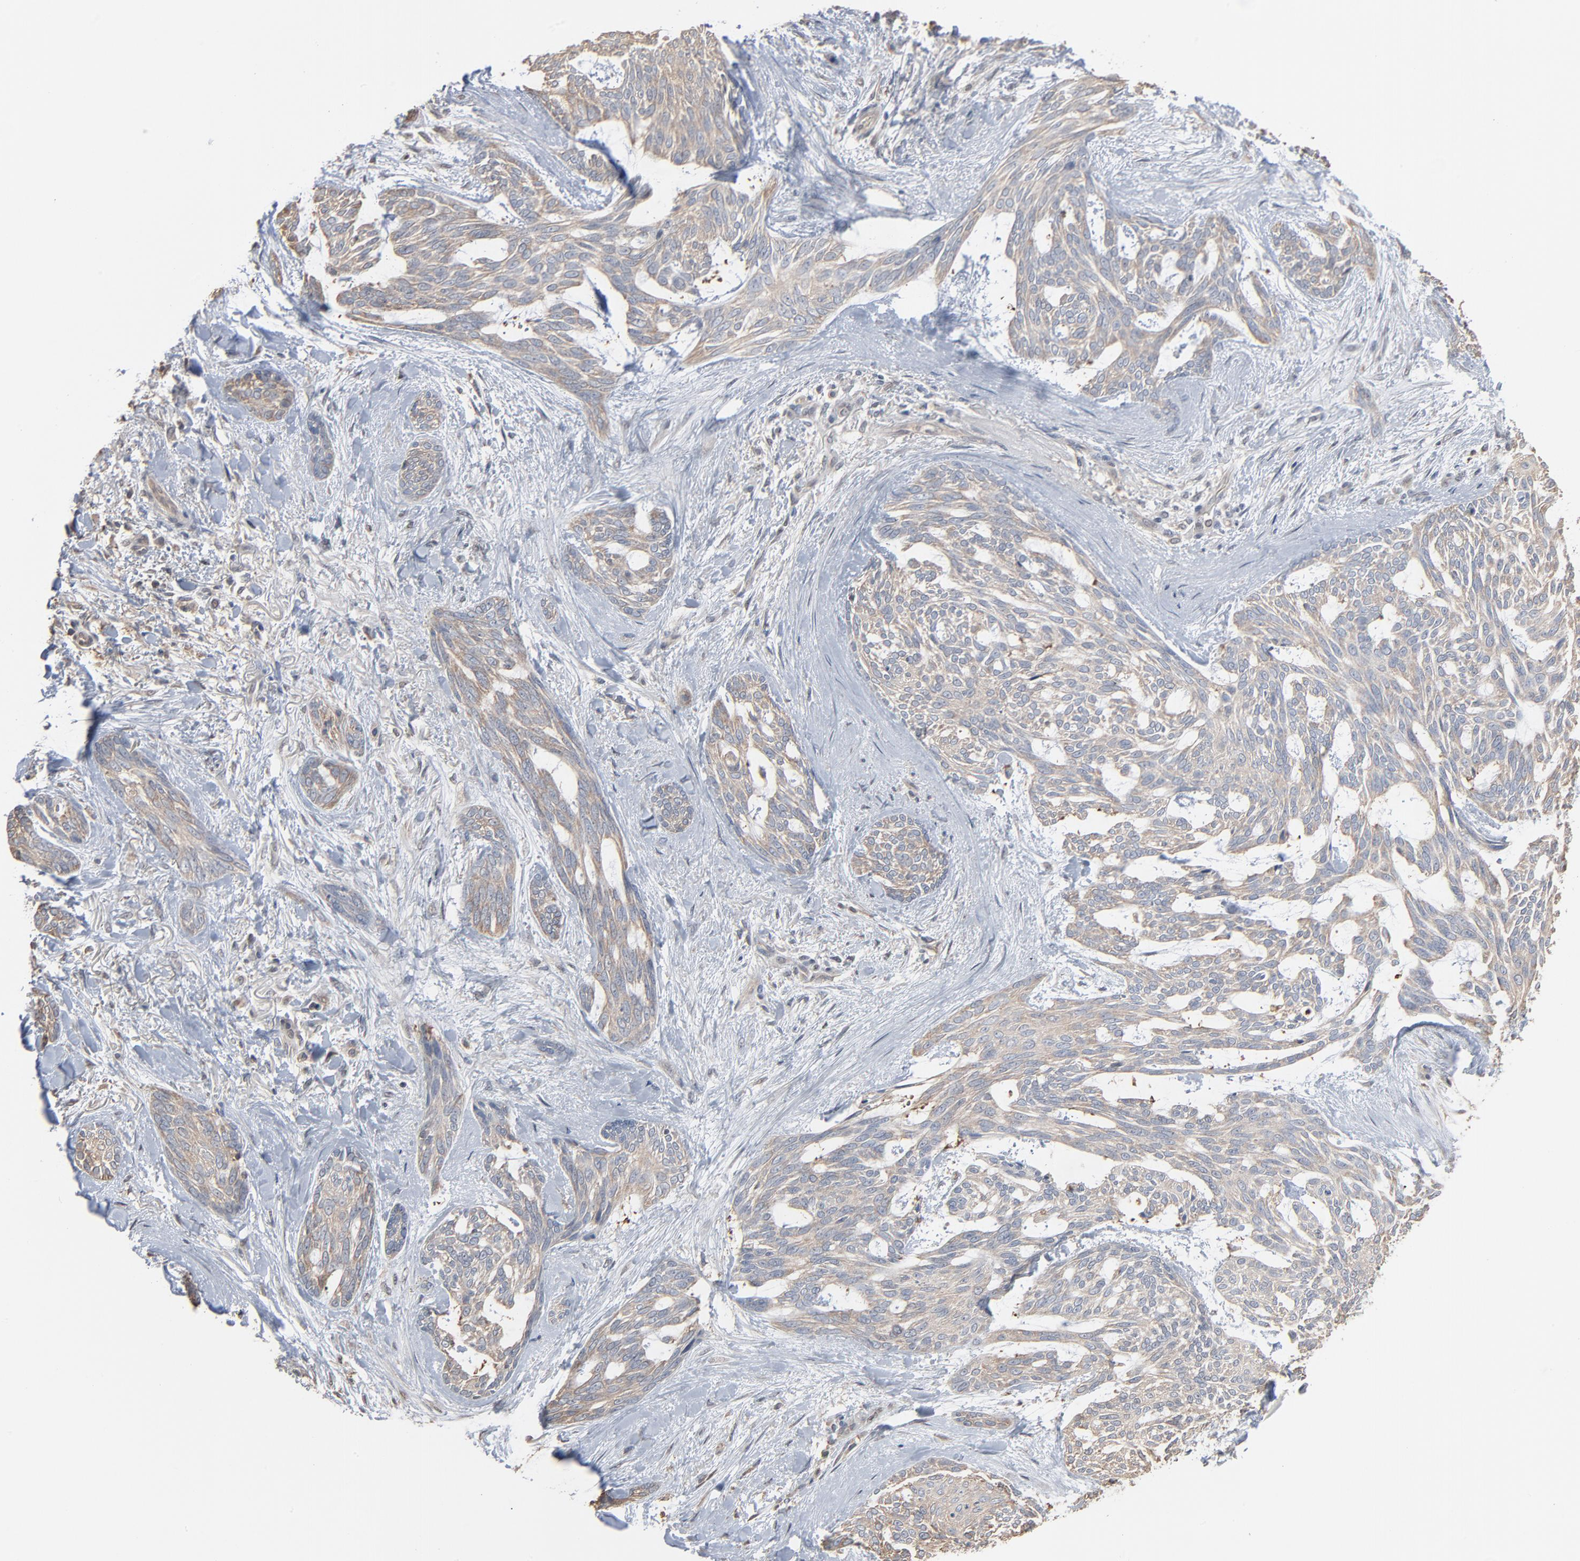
{"staining": {"intensity": "weak", "quantity": ">75%", "location": "cytoplasmic/membranous"}, "tissue": "skin cancer", "cell_type": "Tumor cells", "image_type": "cancer", "snomed": [{"axis": "morphology", "description": "Normal tissue, NOS"}, {"axis": "morphology", "description": "Basal cell carcinoma"}, {"axis": "topography", "description": "Skin"}], "caption": "Basal cell carcinoma (skin) tissue demonstrates weak cytoplasmic/membranous staining in about >75% of tumor cells, visualized by immunohistochemistry. The staining was performed using DAB, with brown indicating positive protein expression. Nuclei are stained blue with hematoxylin.", "gene": "CCT5", "patient": {"sex": "female", "age": 71}}